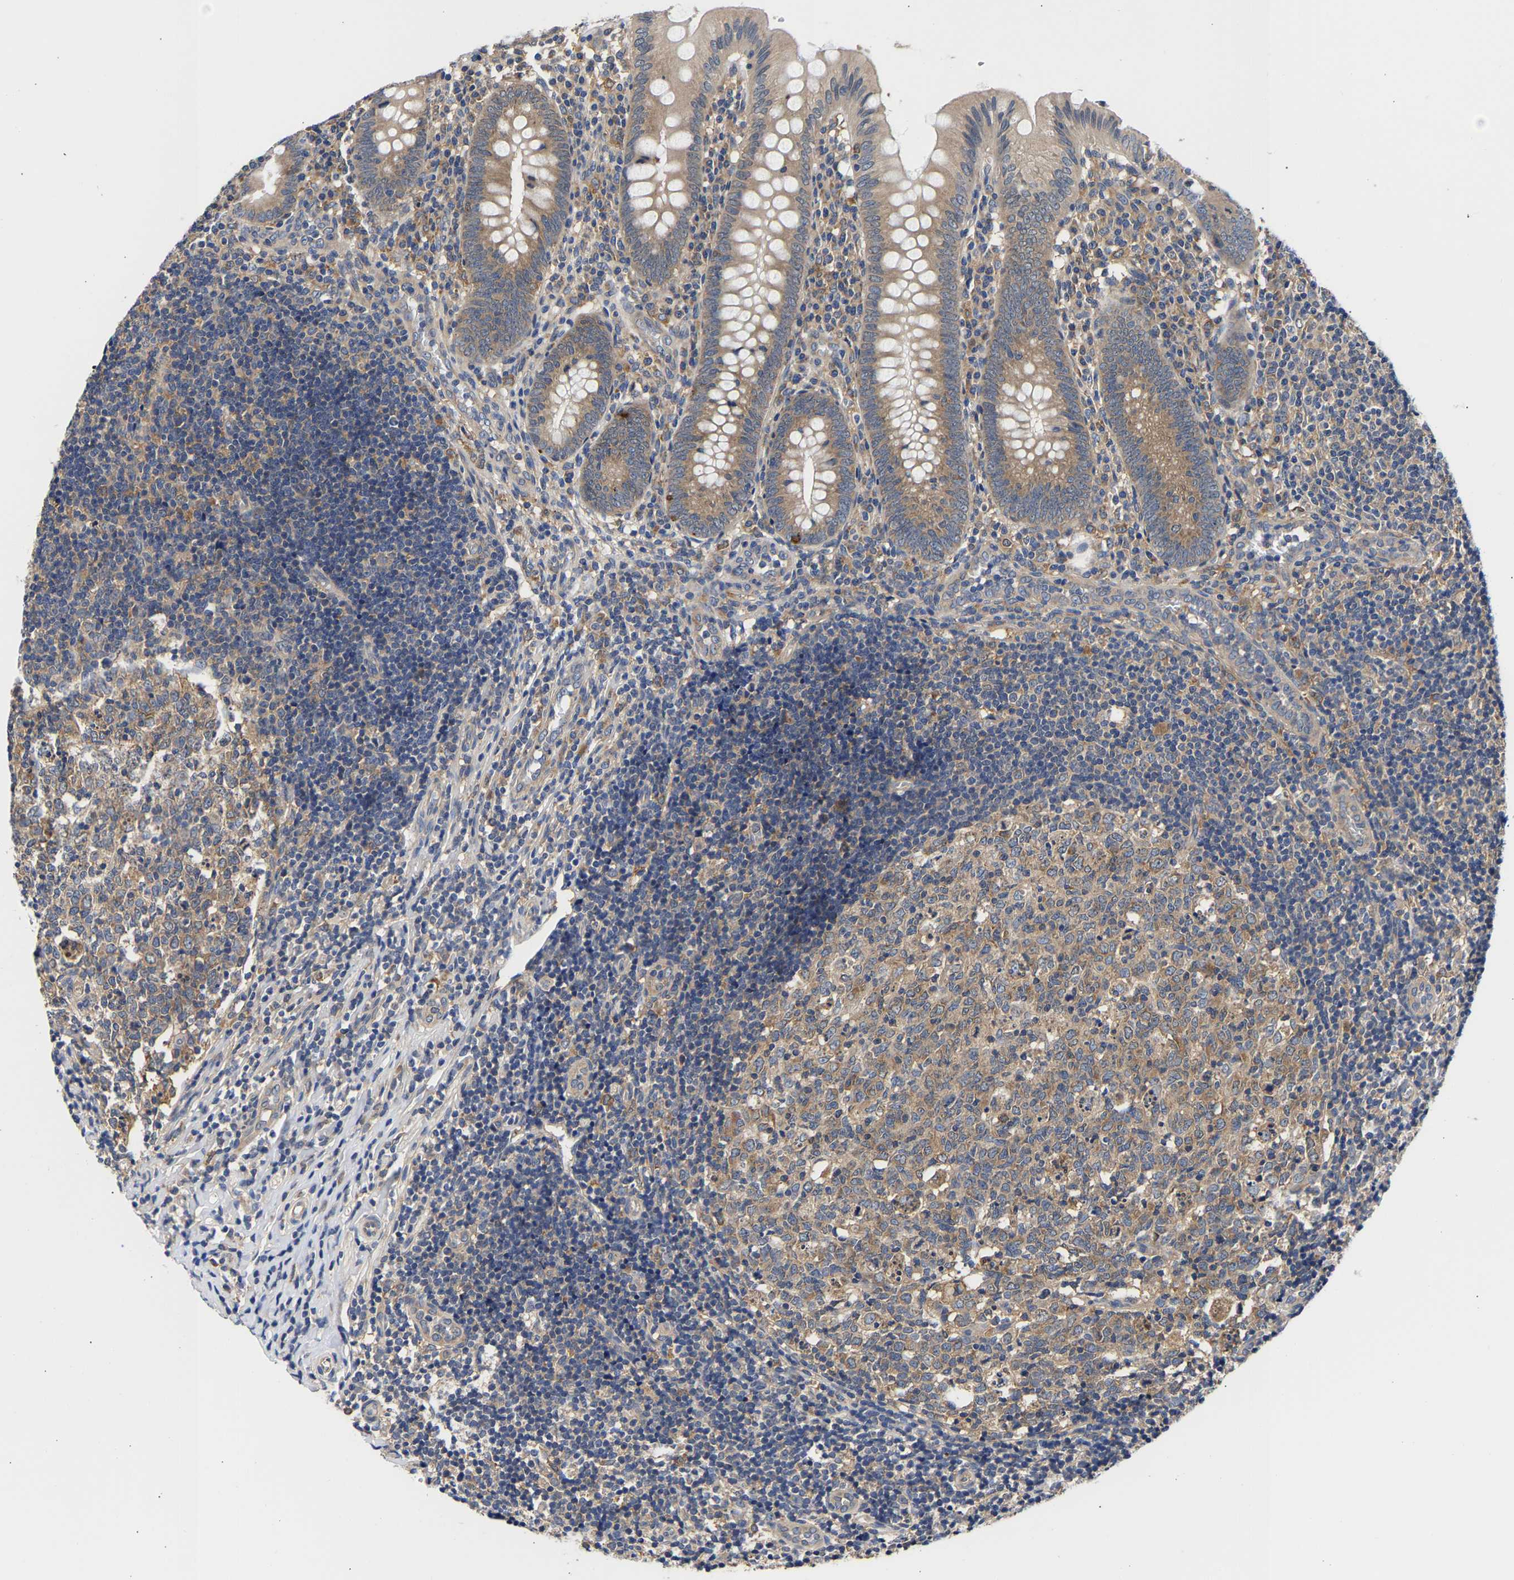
{"staining": {"intensity": "moderate", "quantity": ">75%", "location": "cytoplasmic/membranous"}, "tissue": "appendix", "cell_type": "Glandular cells", "image_type": "normal", "snomed": [{"axis": "morphology", "description": "Normal tissue, NOS"}, {"axis": "topography", "description": "Appendix"}], "caption": "Protein analysis of normal appendix demonstrates moderate cytoplasmic/membranous positivity in approximately >75% of glandular cells. (DAB = brown stain, brightfield microscopy at high magnification).", "gene": "CCDC6", "patient": {"sex": "male", "age": 8}}